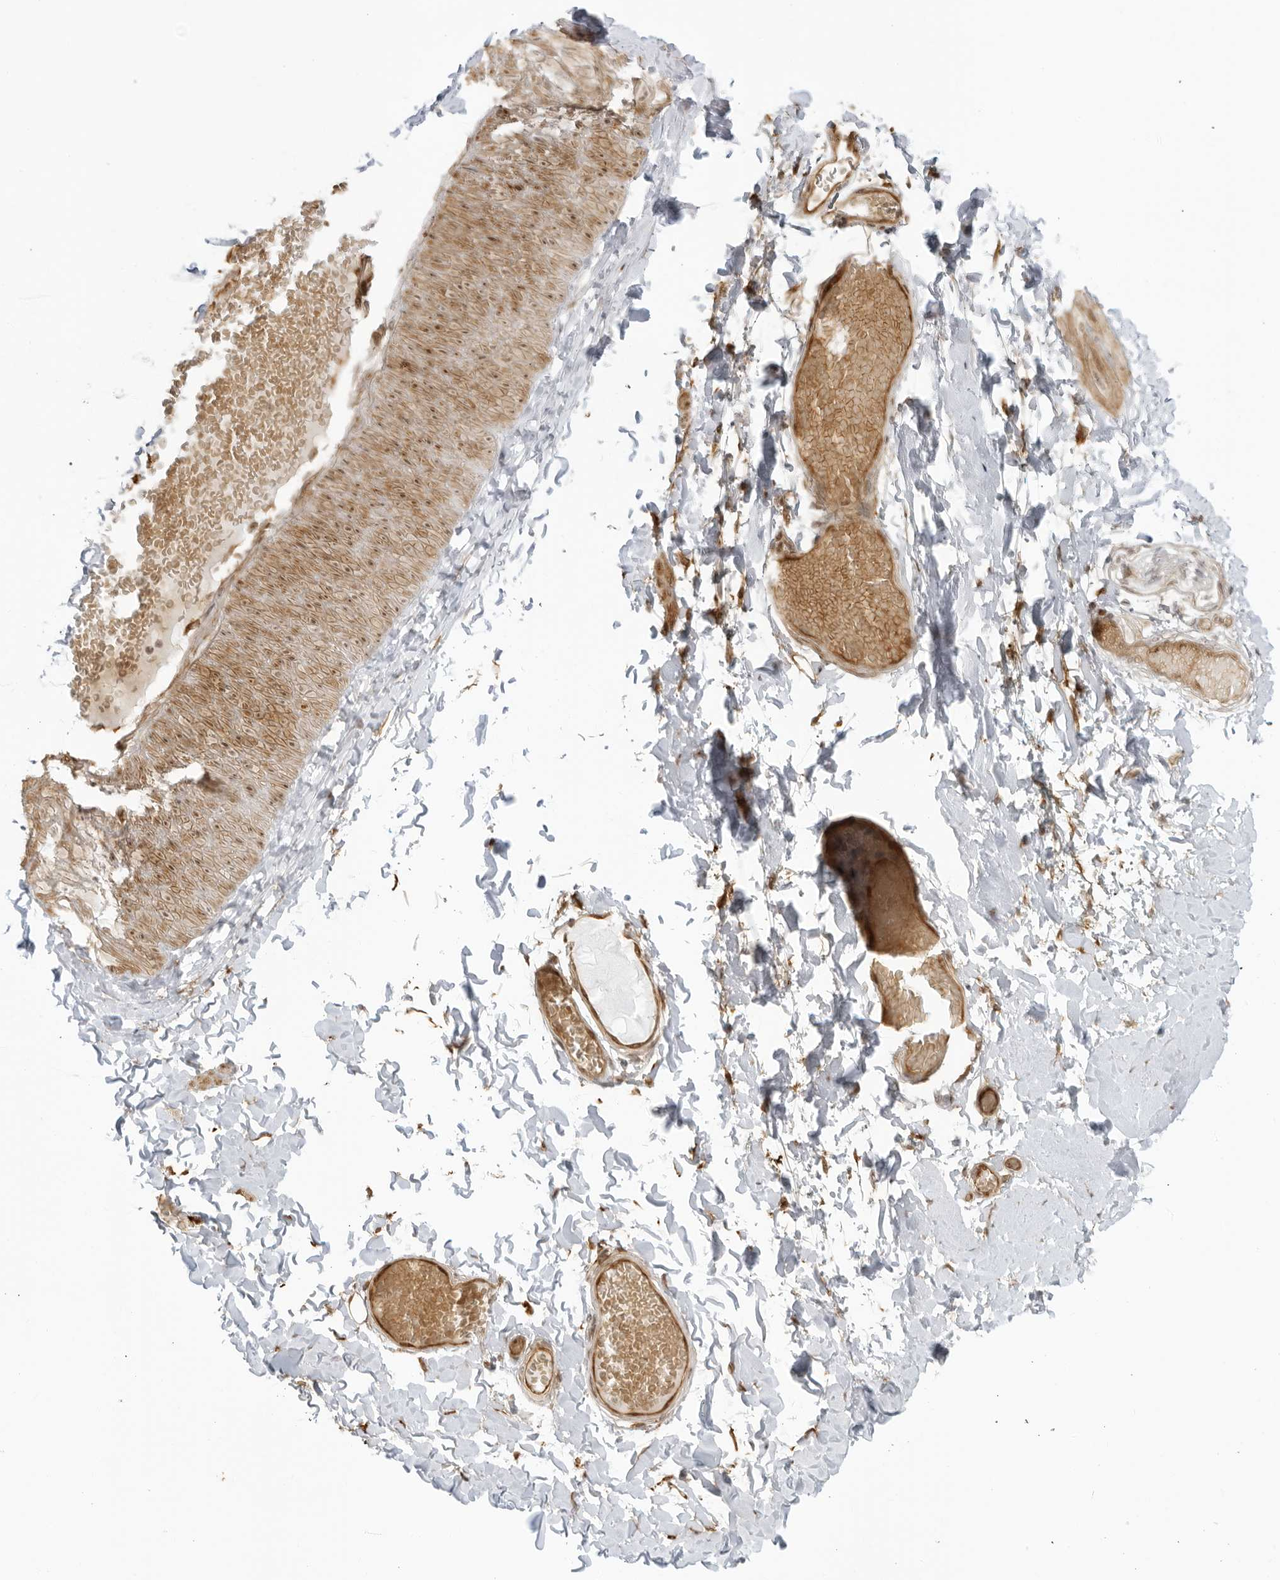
{"staining": {"intensity": "moderate", "quantity": ">75%", "location": "cytoplasmic/membranous,nuclear"}, "tissue": "adipose tissue", "cell_type": "Adipocytes", "image_type": "normal", "snomed": [{"axis": "morphology", "description": "Normal tissue, NOS"}, {"axis": "topography", "description": "Adipose tissue"}, {"axis": "topography", "description": "Vascular tissue"}, {"axis": "topography", "description": "Peripheral nerve tissue"}], "caption": "Human adipose tissue stained for a protein (brown) displays moderate cytoplasmic/membranous,nuclear positive expression in approximately >75% of adipocytes.", "gene": "TCF21", "patient": {"sex": "male", "age": 25}}